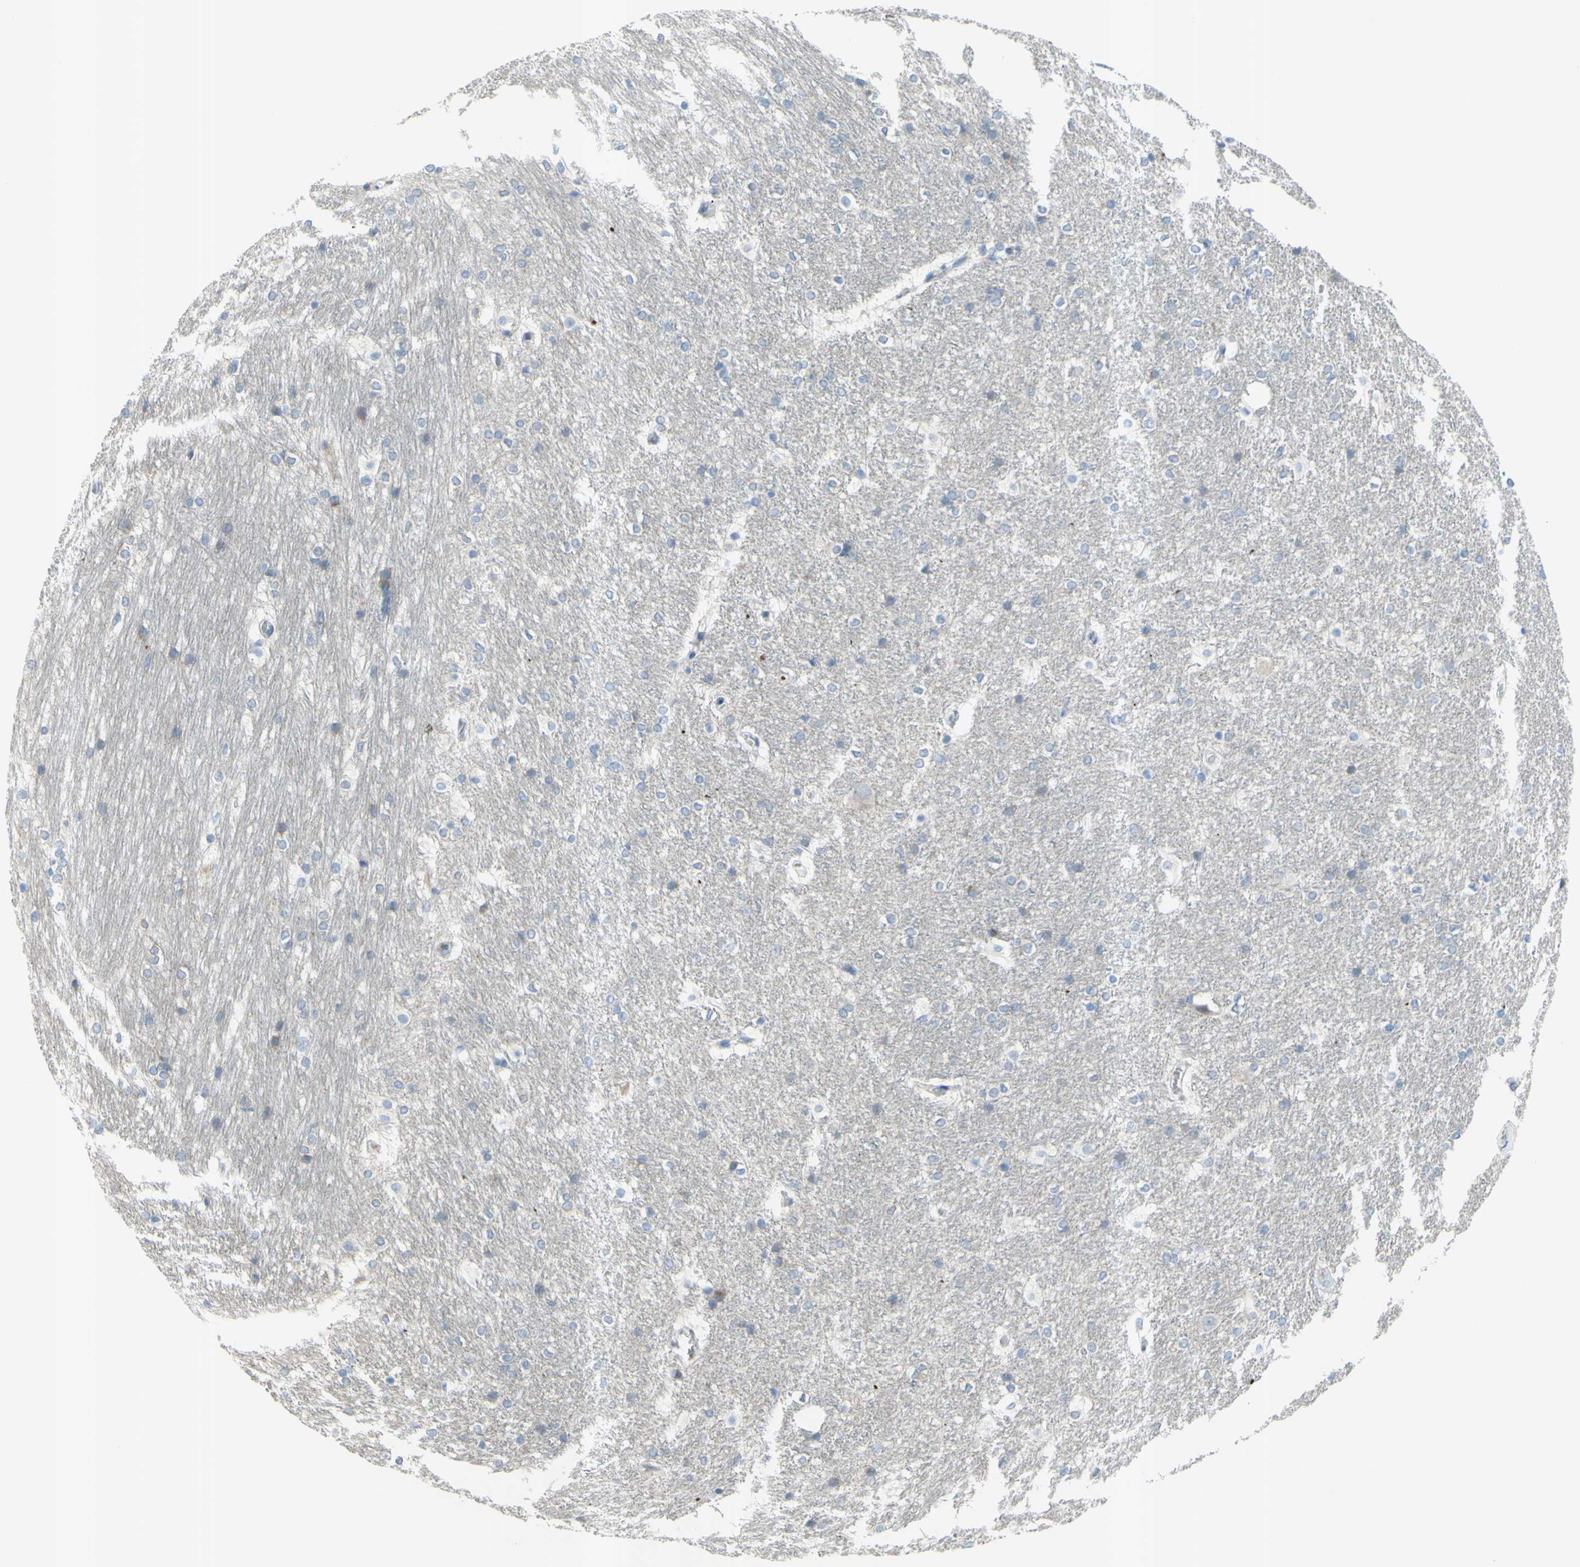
{"staining": {"intensity": "negative", "quantity": "none", "location": "none"}, "tissue": "hippocampus", "cell_type": "Glial cells", "image_type": "normal", "snomed": [{"axis": "morphology", "description": "Normal tissue, NOS"}, {"axis": "topography", "description": "Hippocampus"}], "caption": "Histopathology image shows no protein staining in glial cells of normal hippocampus. (DAB (3,3'-diaminobenzidine) IHC visualized using brightfield microscopy, high magnification).", "gene": "PRRG2", "patient": {"sex": "female", "age": 19}}